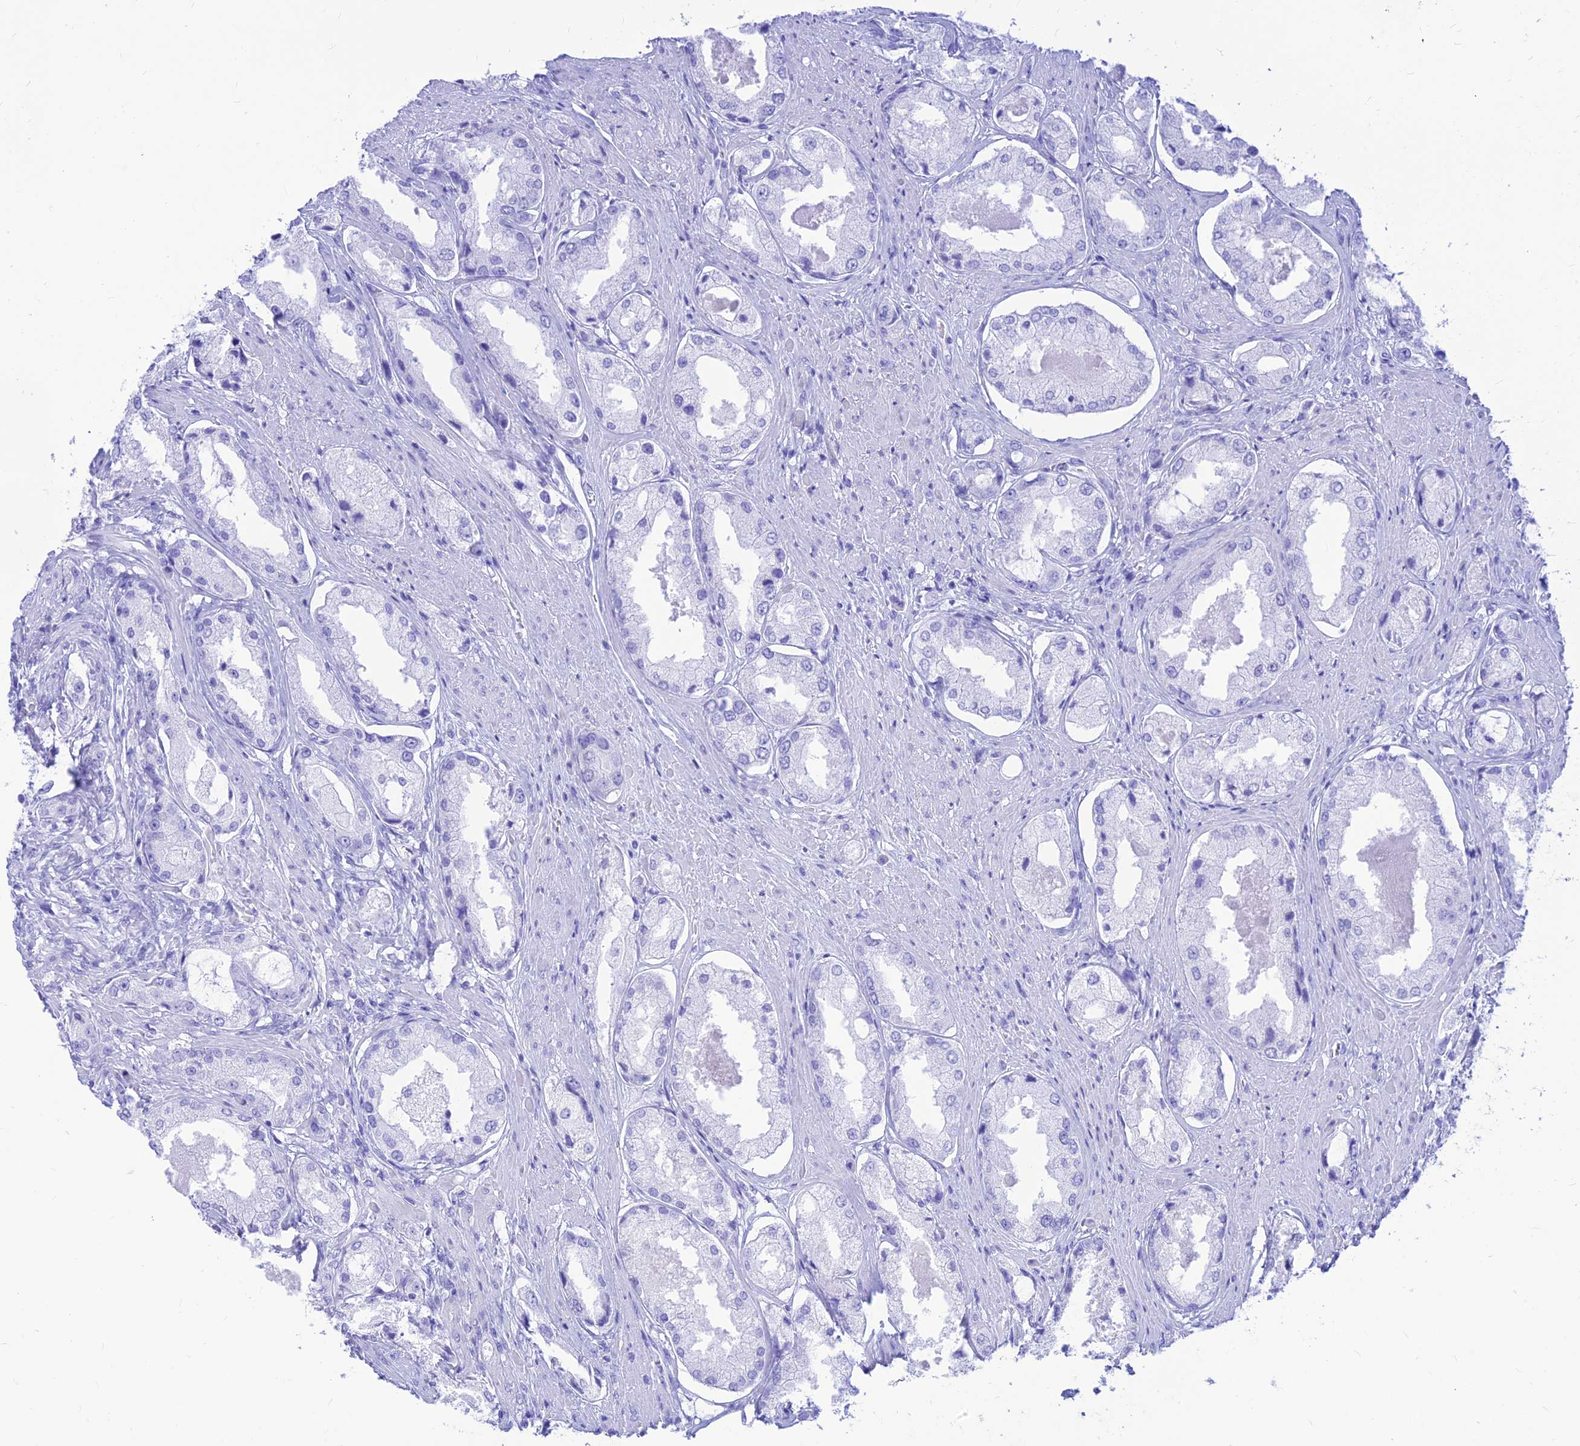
{"staining": {"intensity": "negative", "quantity": "none", "location": "none"}, "tissue": "prostate cancer", "cell_type": "Tumor cells", "image_type": "cancer", "snomed": [{"axis": "morphology", "description": "Adenocarcinoma, Low grade"}, {"axis": "topography", "description": "Prostate"}], "caption": "Tumor cells show no significant protein expression in prostate cancer. (DAB IHC with hematoxylin counter stain).", "gene": "PRNP", "patient": {"sex": "male", "age": 68}}